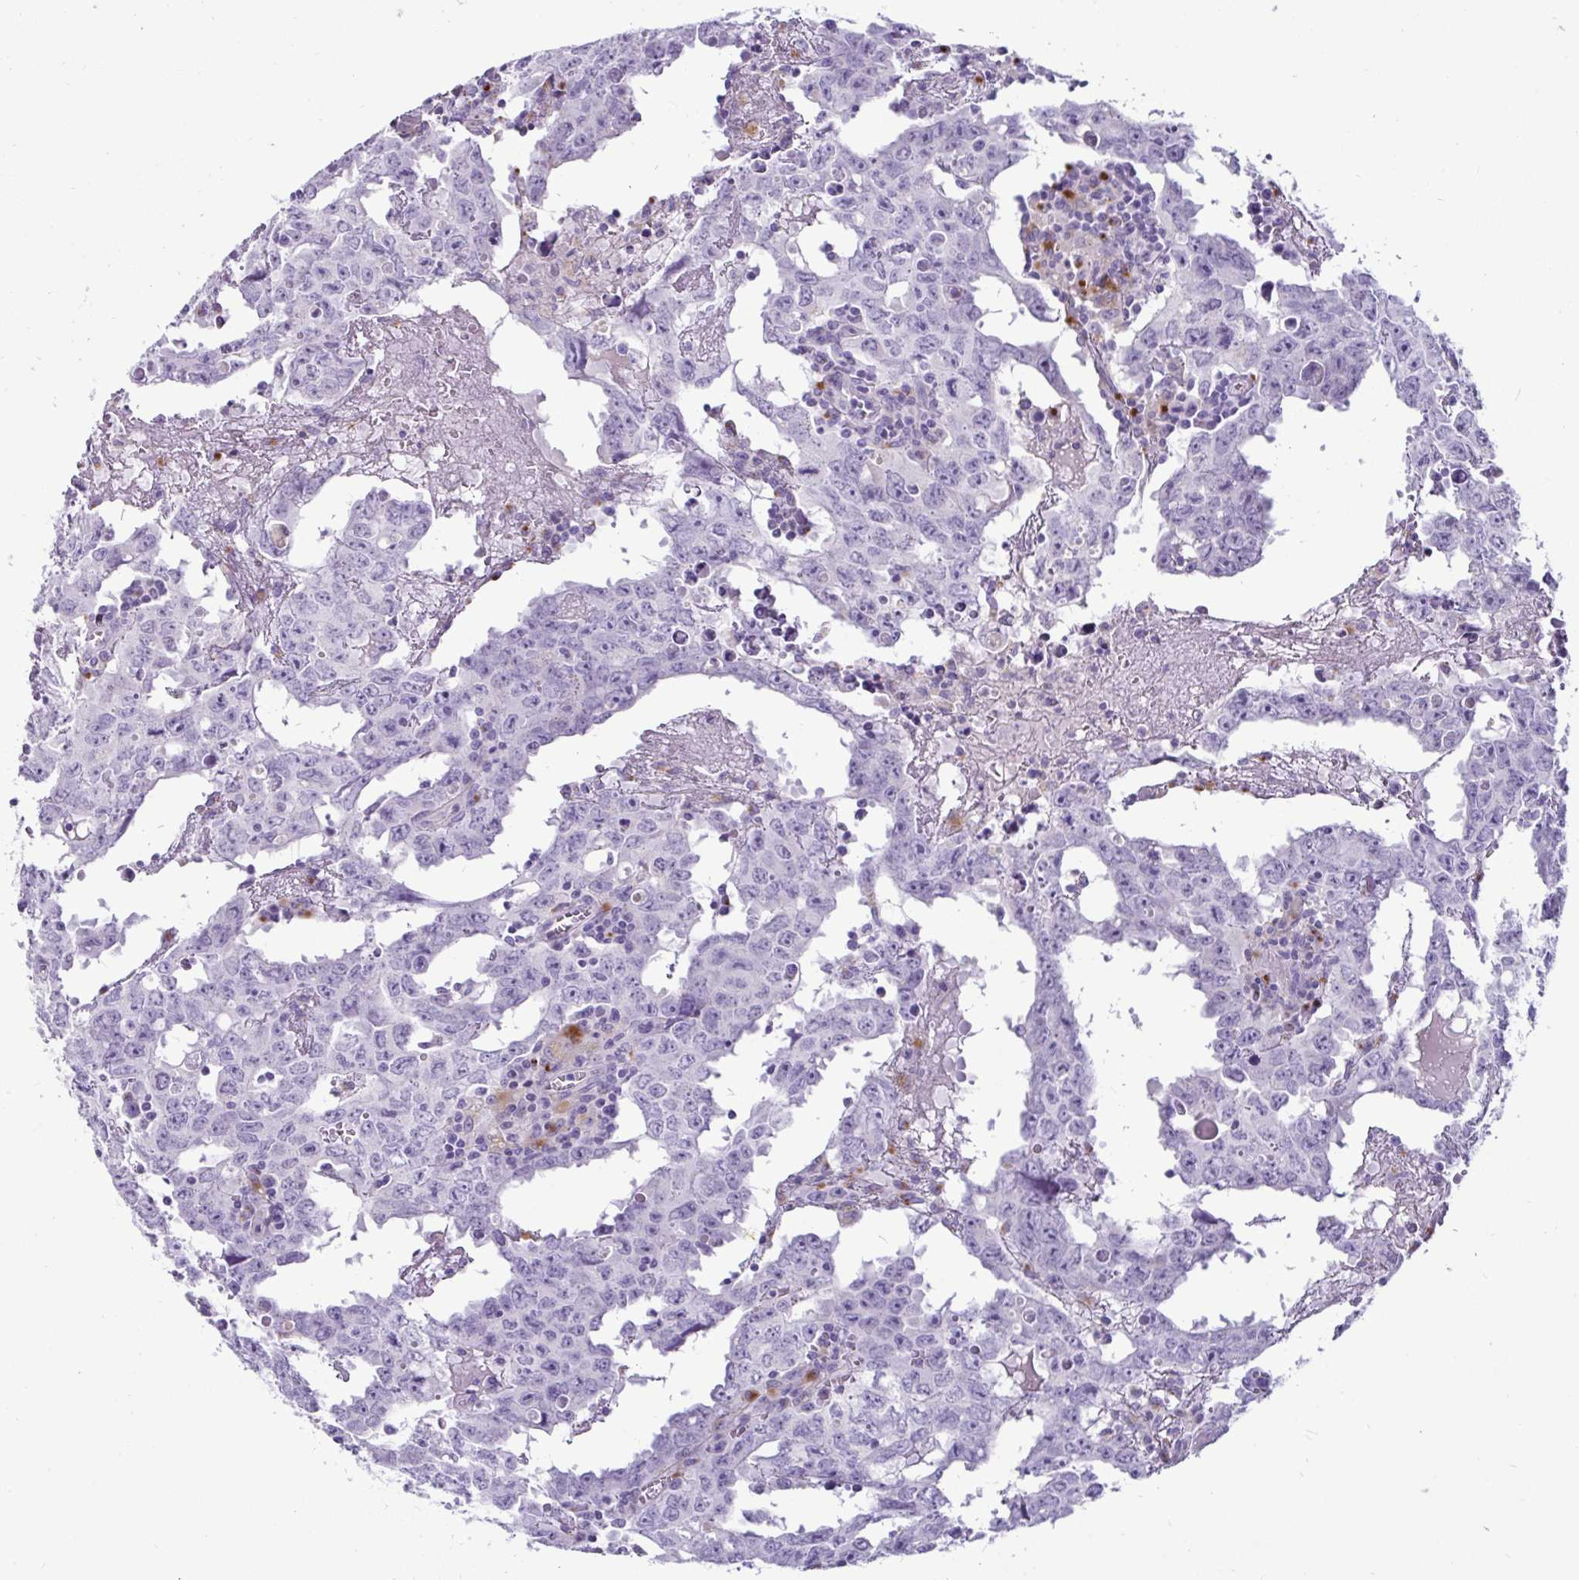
{"staining": {"intensity": "negative", "quantity": "none", "location": "none"}, "tissue": "testis cancer", "cell_type": "Tumor cells", "image_type": "cancer", "snomed": [{"axis": "morphology", "description": "Carcinoma, Embryonal, NOS"}, {"axis": "topography", "description": "Testis"}], "caption": "High power microscopy histopathology image of an immunohistochemistry (IHC) micrograph of testis cancer (embryonal carcinoma), revealing no significant positivity in tumor cells.", "gene": "CTSZ", "patient": {"sex": "male", "age": 22}}